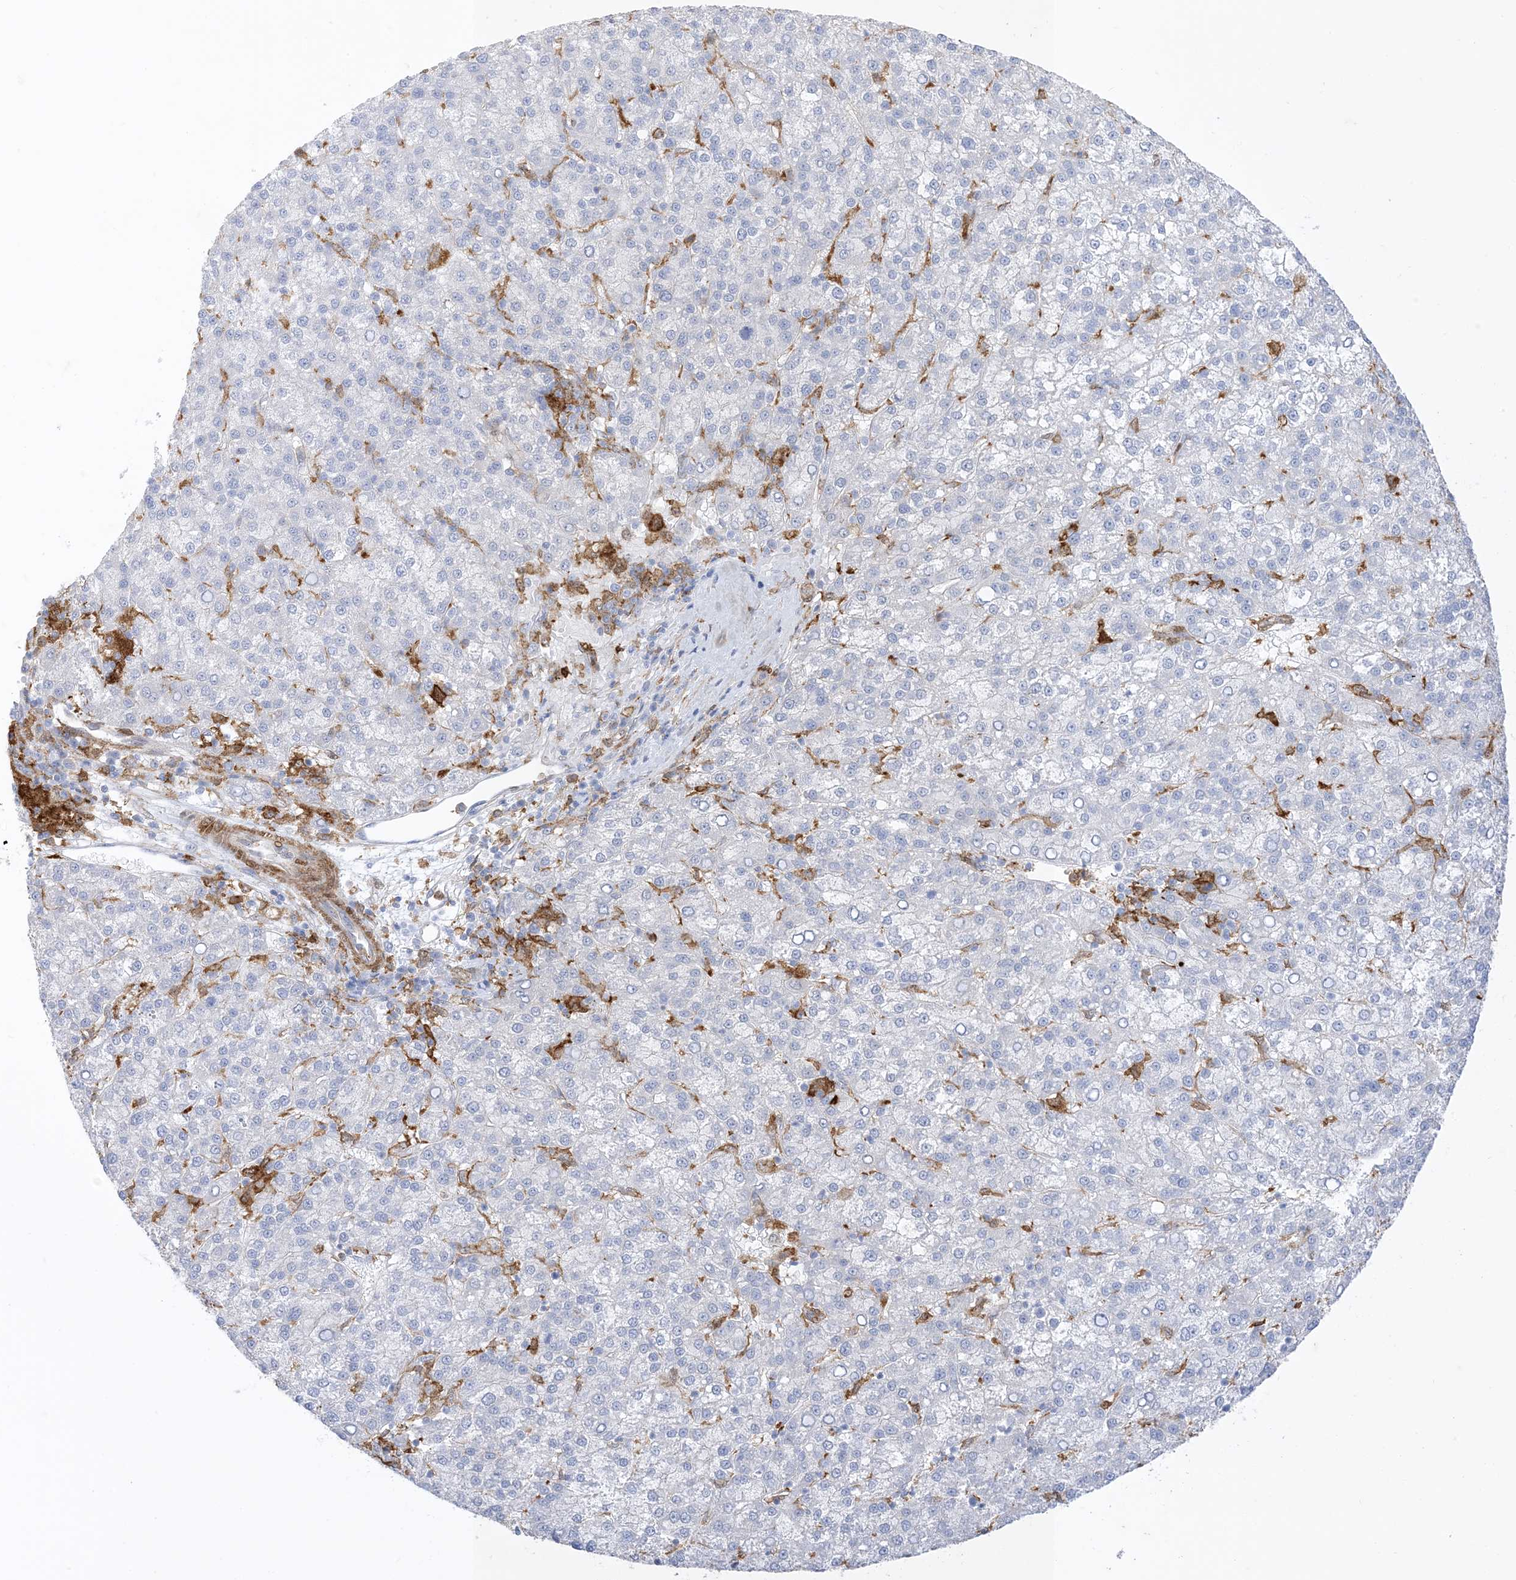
{"staining": {"intensity": "negative", "quantity": "none", "location": "none"}, "tissue": "liver cancer", "cell_type": "Tumor cells", "image_type": "cancer", "snomed": [{"axis": "morphology", "description": "Carcinoma, Hepatocellular, NOS"}, {"axis": "topography", "description": "Liver"}], "caption": "There is no significant expression in tumor cells of hepatocellular carcinoma (liver).", "gene": "GSN", "patient": {"sex": "female", "age": 58}}